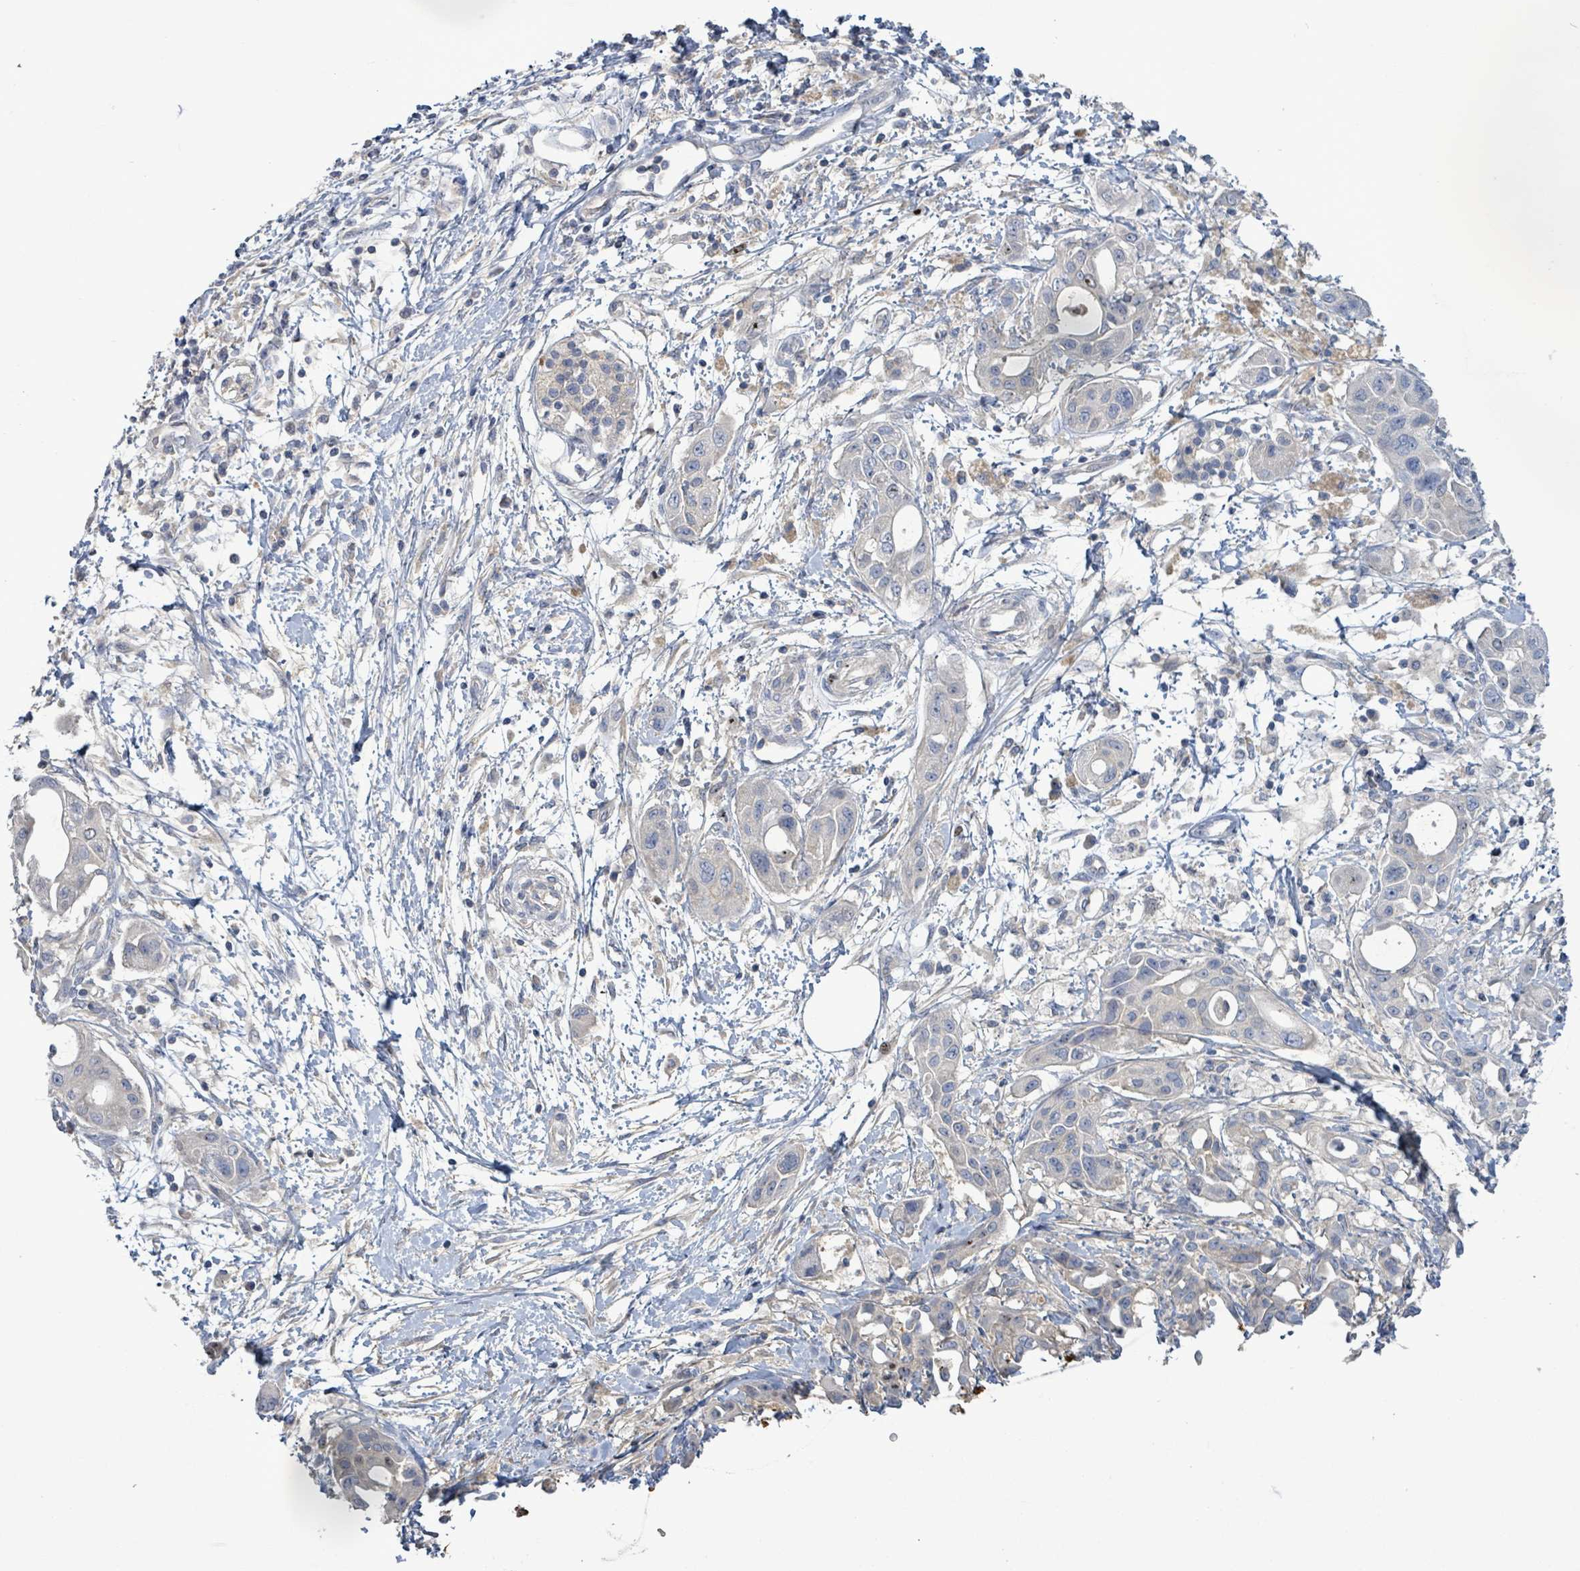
{"staining": {"intensity": "negative", "quantity": "none", "location": "none"}, "tissue": "pancreatic cancer", "cell_type": "Tumor cells", "image_type": "cancer", "snomed": [{"axis": "morphology", "description": "Adenocarcinoma, NOS"}, {"axis": "topography", "description": "Pancreas"}], "caption": "The micrograph exhibits no significant positivity in tumor cells of adenocarcinoma (pancreatic).", "gene": "KRAS", "patient": {"sex": "male", "age": 68}}